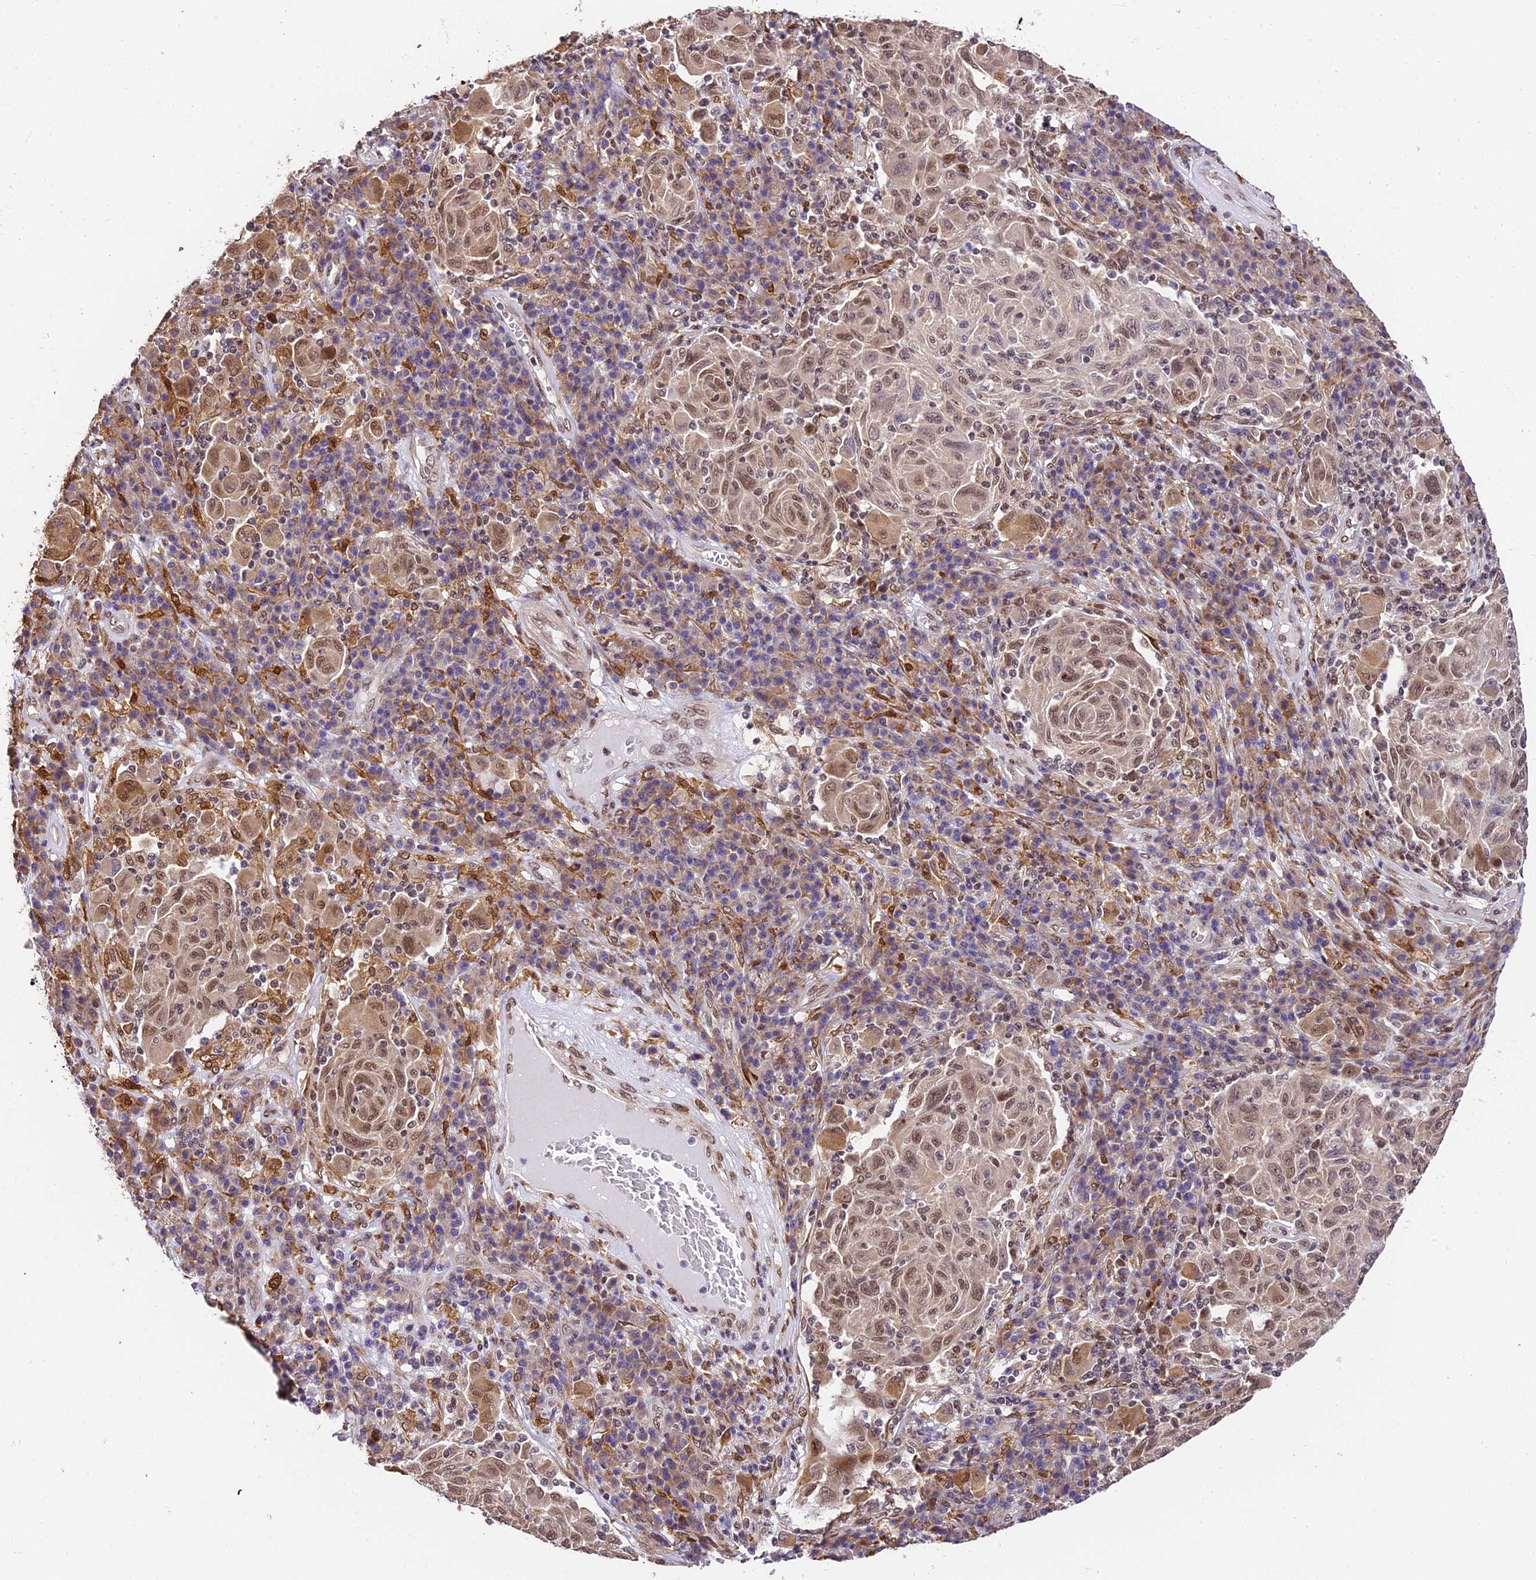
{"staining": {"intensity": "moderate", "quantity": "25%-75%", "location": "nuclear"}, "tissue": "melanoma", "cell_type": "Tumor cells", "image_type": "cancer", "snomed": [{"axis": "morphology", "description": "Malignant melanoma, NOS"}, {"axis": "topography", "description": "Skin"}], "caption": "Immunohistochemistry photomicrograph of melanoma stained for a protein (brown), which reveals medium levels of moderate nuclear expression in approximately 25%-75% of tumor cells.", "gene": "TRIM22", "patient": {"sex": "male", "age": 53}}